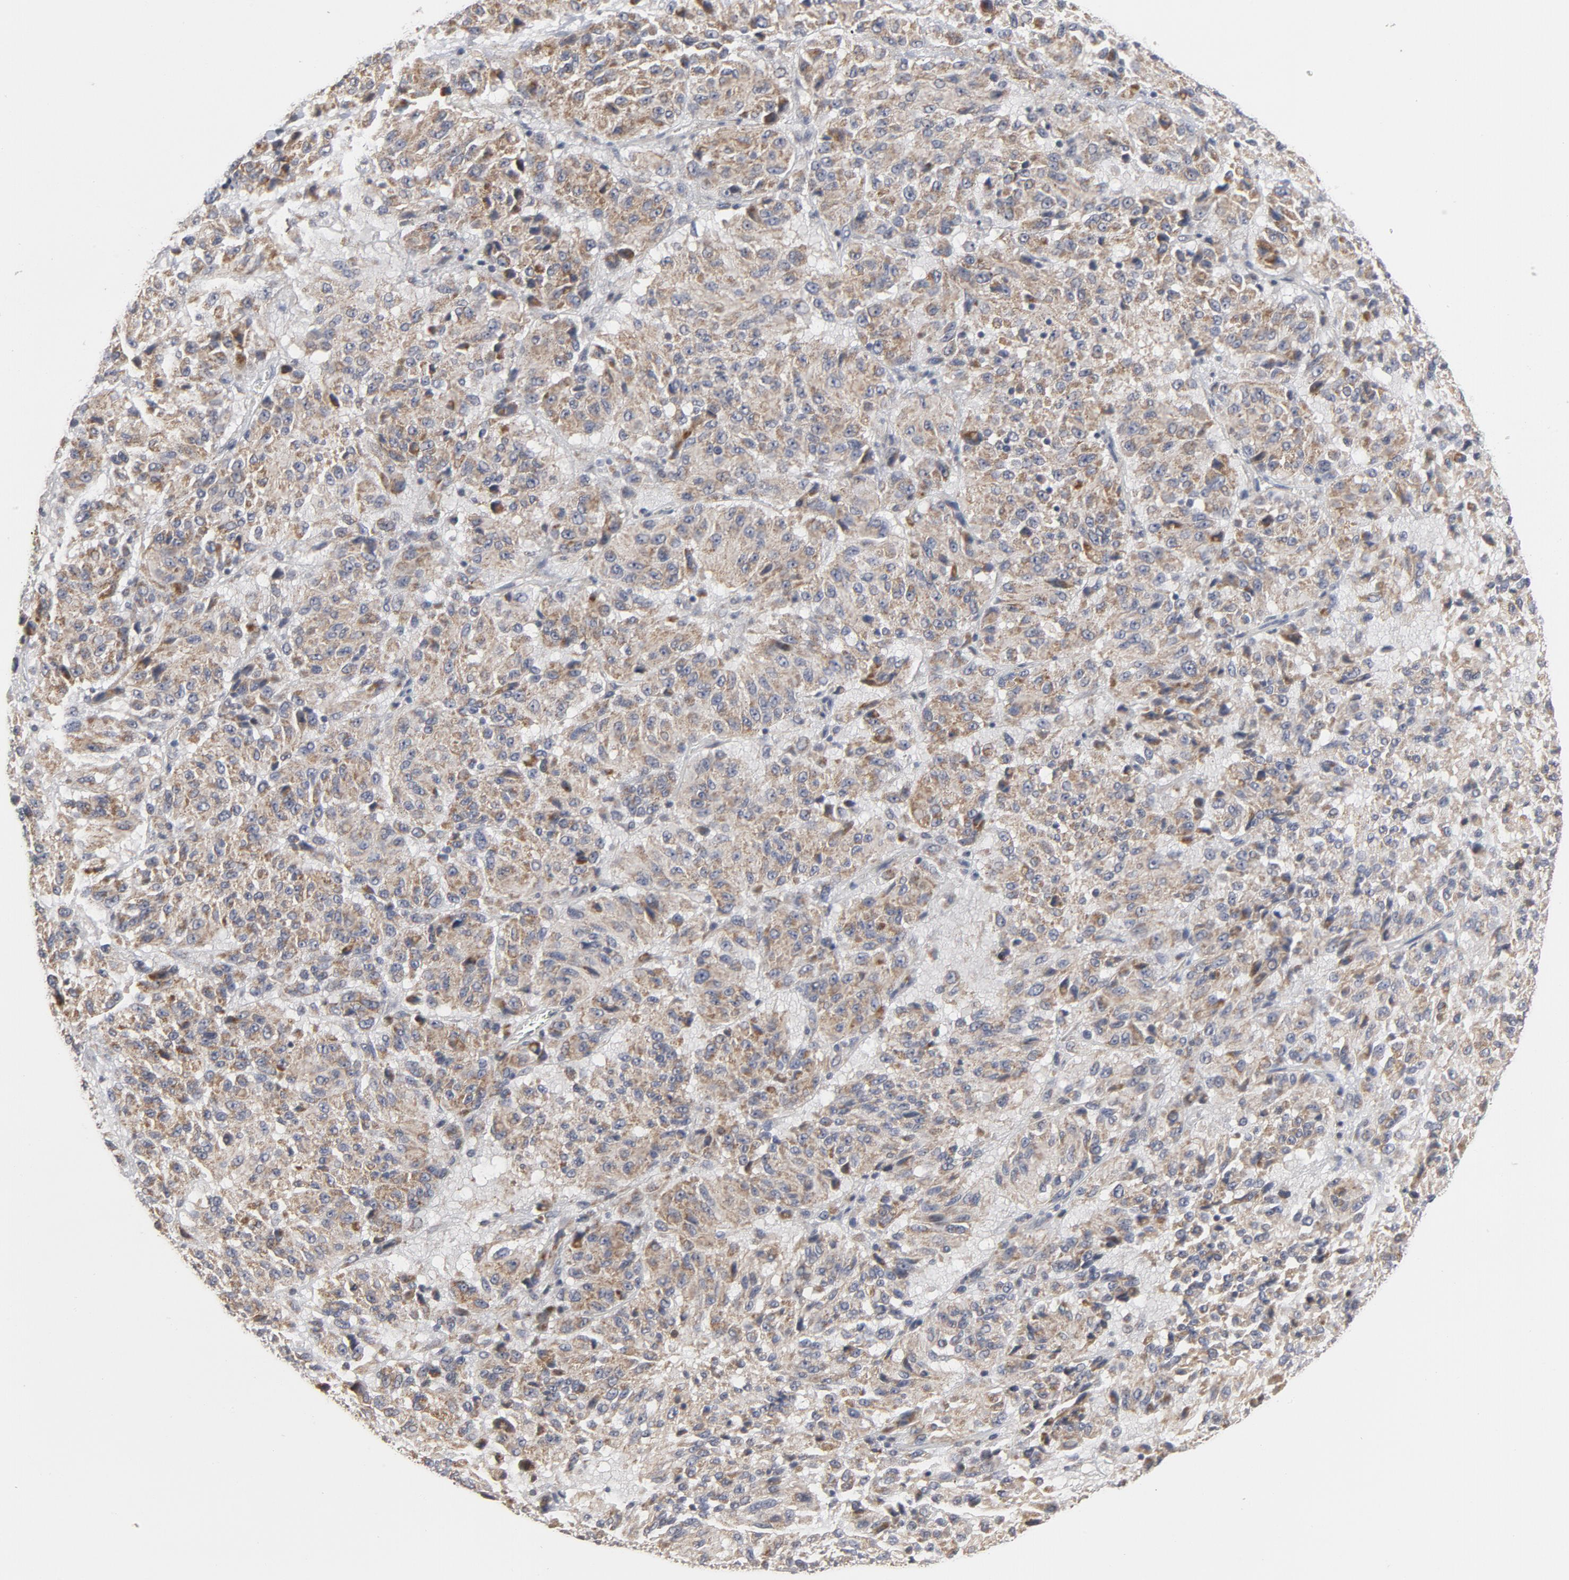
{"staining": {"intensity": "moderate", "quantity": ">75%", "location": "cytoplasmic/membranous"}, "tissue": "melanoma", "cell_type": "Tumor cells", "image_type": "cancer", "snomed": [{"axis": "morphology", "description": "Malignant melanoma, Metastatic site"}, {"axis": "topography", "description": "Lung"}], "caption": "Immunohistochemistry staining of melanoma, which shows medium levels of moderate cytoplasmic/membranous expression in approximately >75% of tumor cells indicating moderate cytoplasmic/membranous protein expression. The staining was performed using DAB (3,3'-diaminobenzidine) (brown) for protein detection and nuclei were counterstained in hematoxylin (blue).", "gene": "PPP1R1B", "patient": {"sex": "male", "age": 64}}